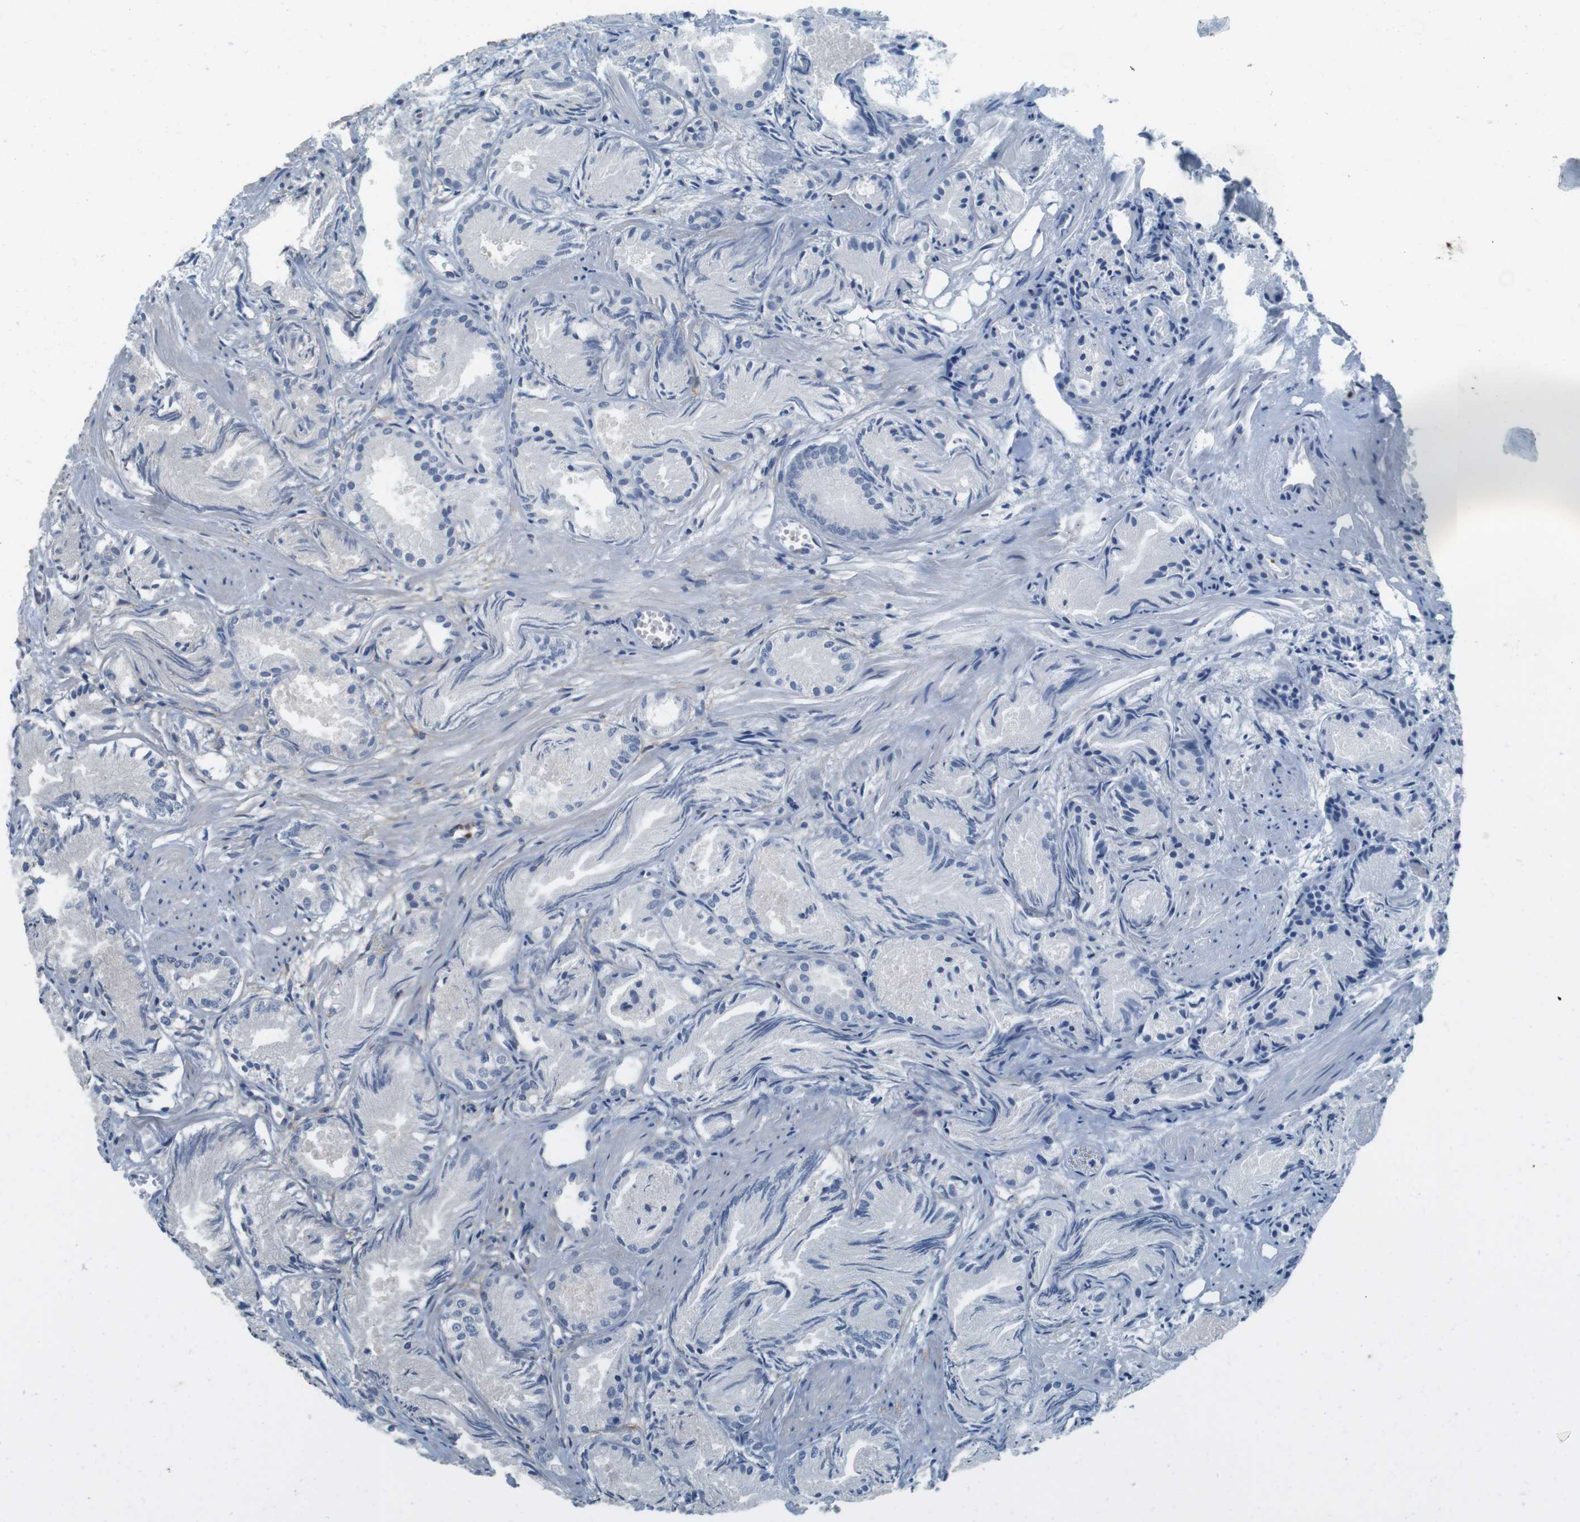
{"staining": {"intensity": "negative", "quantity": "none", "location": "none"}, "tissue": "prostate cancer", "cell_type": "Tumor cells", "image_type": "cancer", "snomed": [{"axis": "morphology", "description": "Adenocarcinoma, Low grade"}, {"axis": "topography", "description": "Prostate"}], "caption": "Prostate cancer (adenocarcinoma (low-grade)) was stained to show a protein in brown. There is no significant expression in tumor cells. The staining is performed using DAB brown chromogen with nuclei counter-stained in using hematoxylin.", "gene": "ENTPD7", "patient": {"sex": "male", "age": 72}}